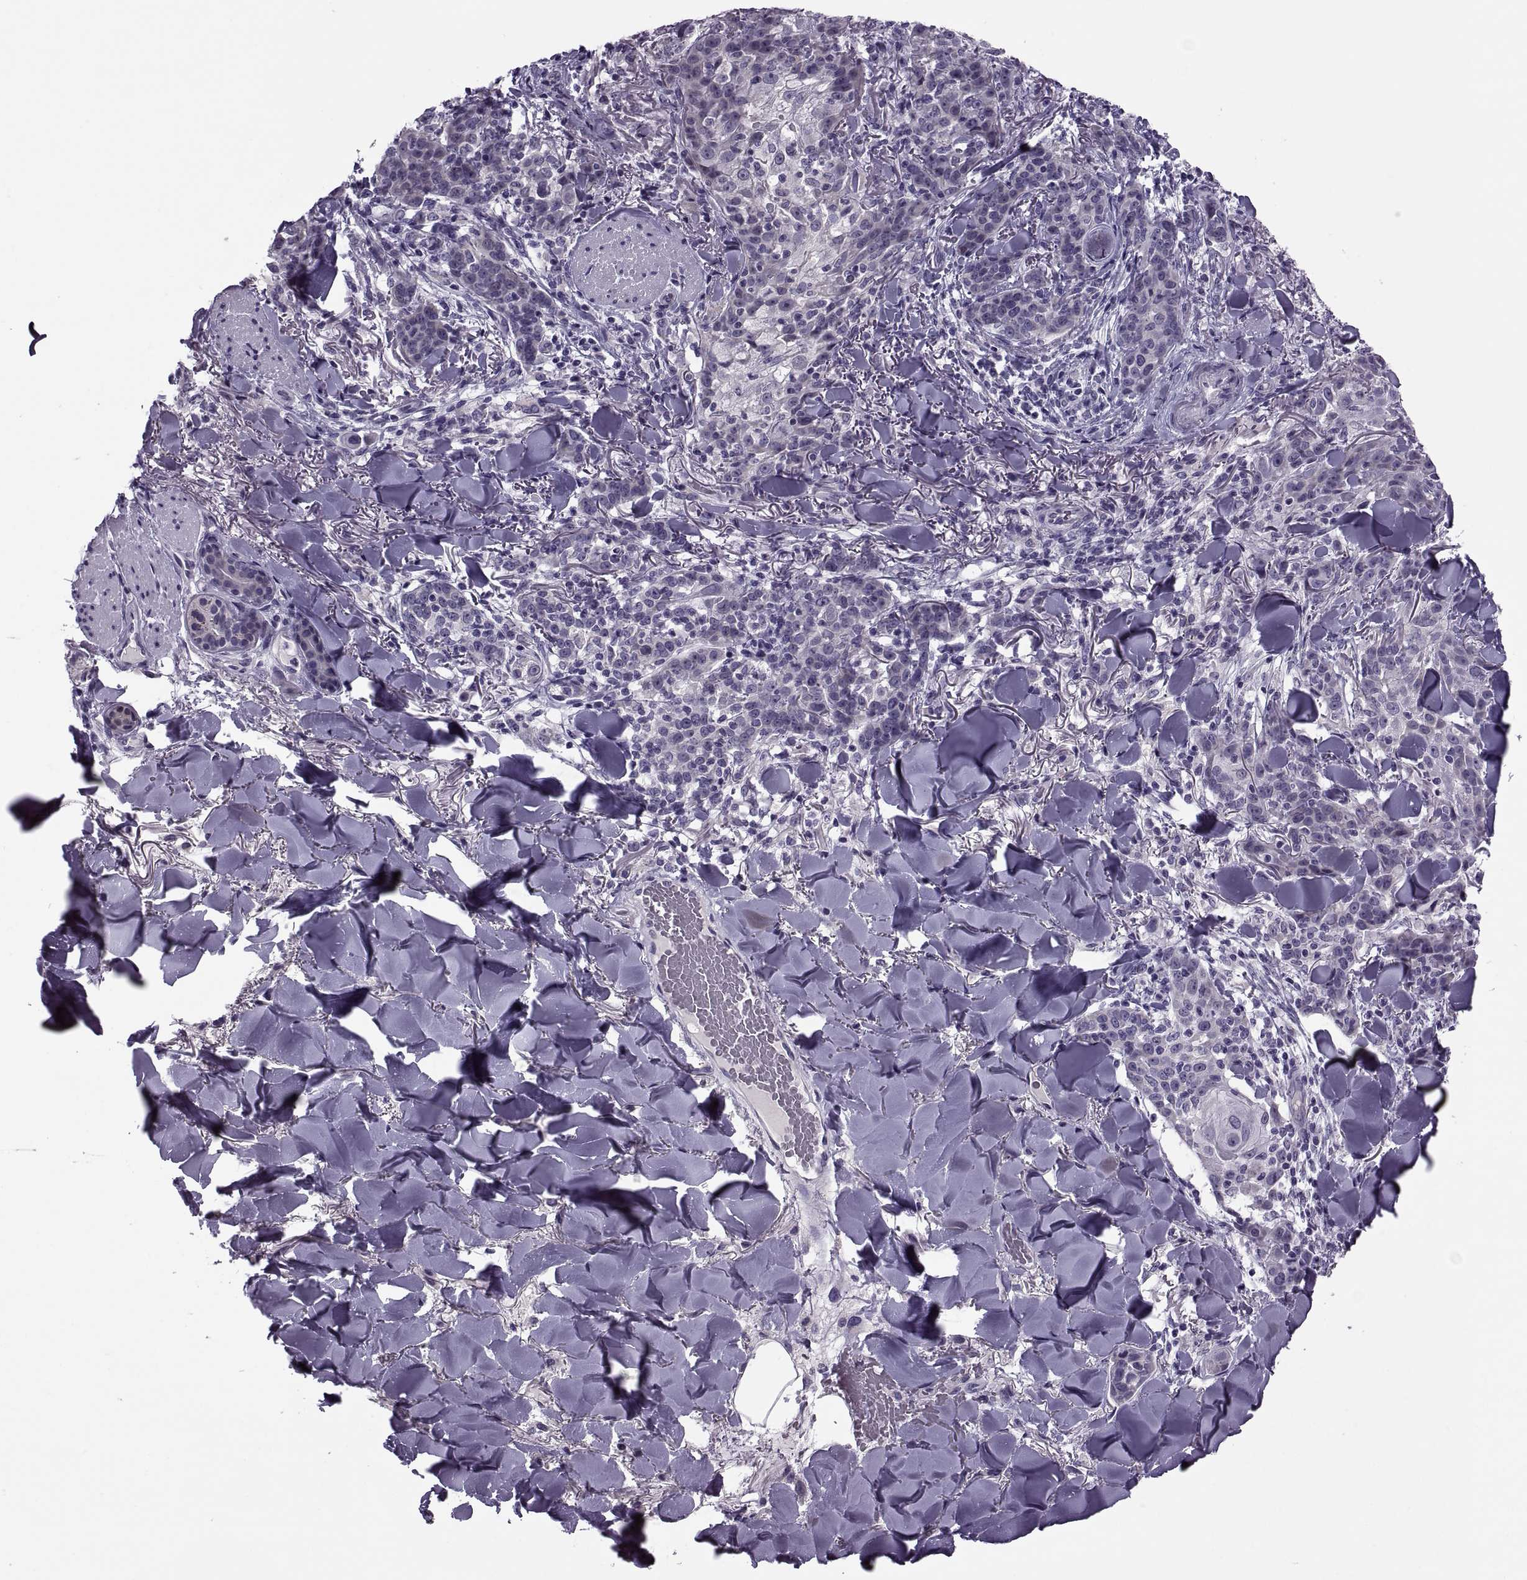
{"staining": {"intensity": "negative", "quantity": "none", "location": "none"}, "tissue": "skin cancer", "cell_type": "Tumor cells", "image_type": "cancer", "snomed": [{"axis": "morphology", "description": "Normal tissue, NOS"}, {"axis": "morphology", "description": "Squamous cell carcinoma, NOS"}, {"axis": "topography", "description": "Skin"}], "caption": "DAB immunohistochemical staining of squamous cell carcinoma (skin) reveals no significant positivity in tumor cells.", "gene": "MAGEB1", "patient": {"sex": "female", "age": 83}}